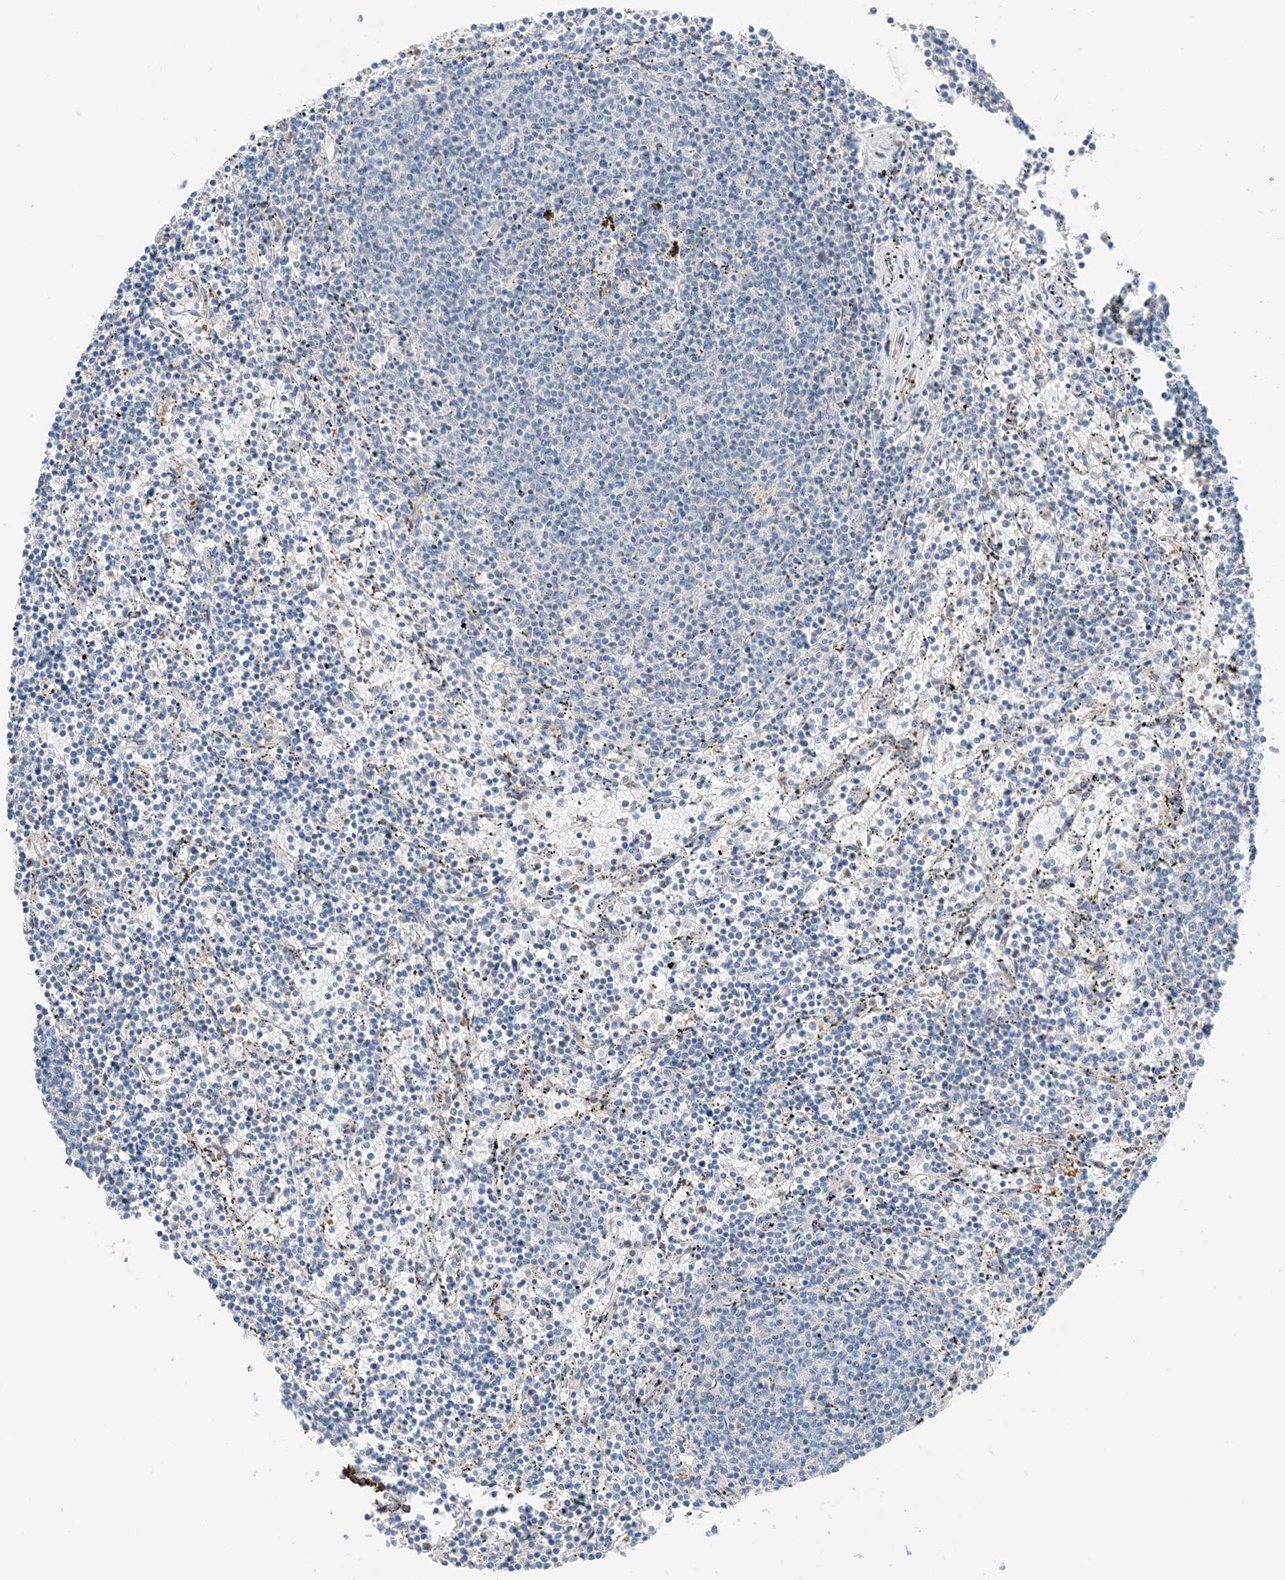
{"staining": {"intensity": "negative", "quantity": "none", "location": "none"}, "tissue": "lymphoma", "cell_type": "Tumor cells", "image_type": "cancer", "snomed": [{"axis": "morphology", "description": "Malignant lymphoma, non-Hodgkin's type, Low grade"}, {"axis": "topography", "description": "Spleen"}], "caption": "IHC micrograph of neoplastic tissue: human lymphoma stained with DAB (3,3'-diaminobenzidine) shows no significant protein staining in tumor cells.", "gene": "KIFBP", "patient": {"sex": "female", "age": 50}}